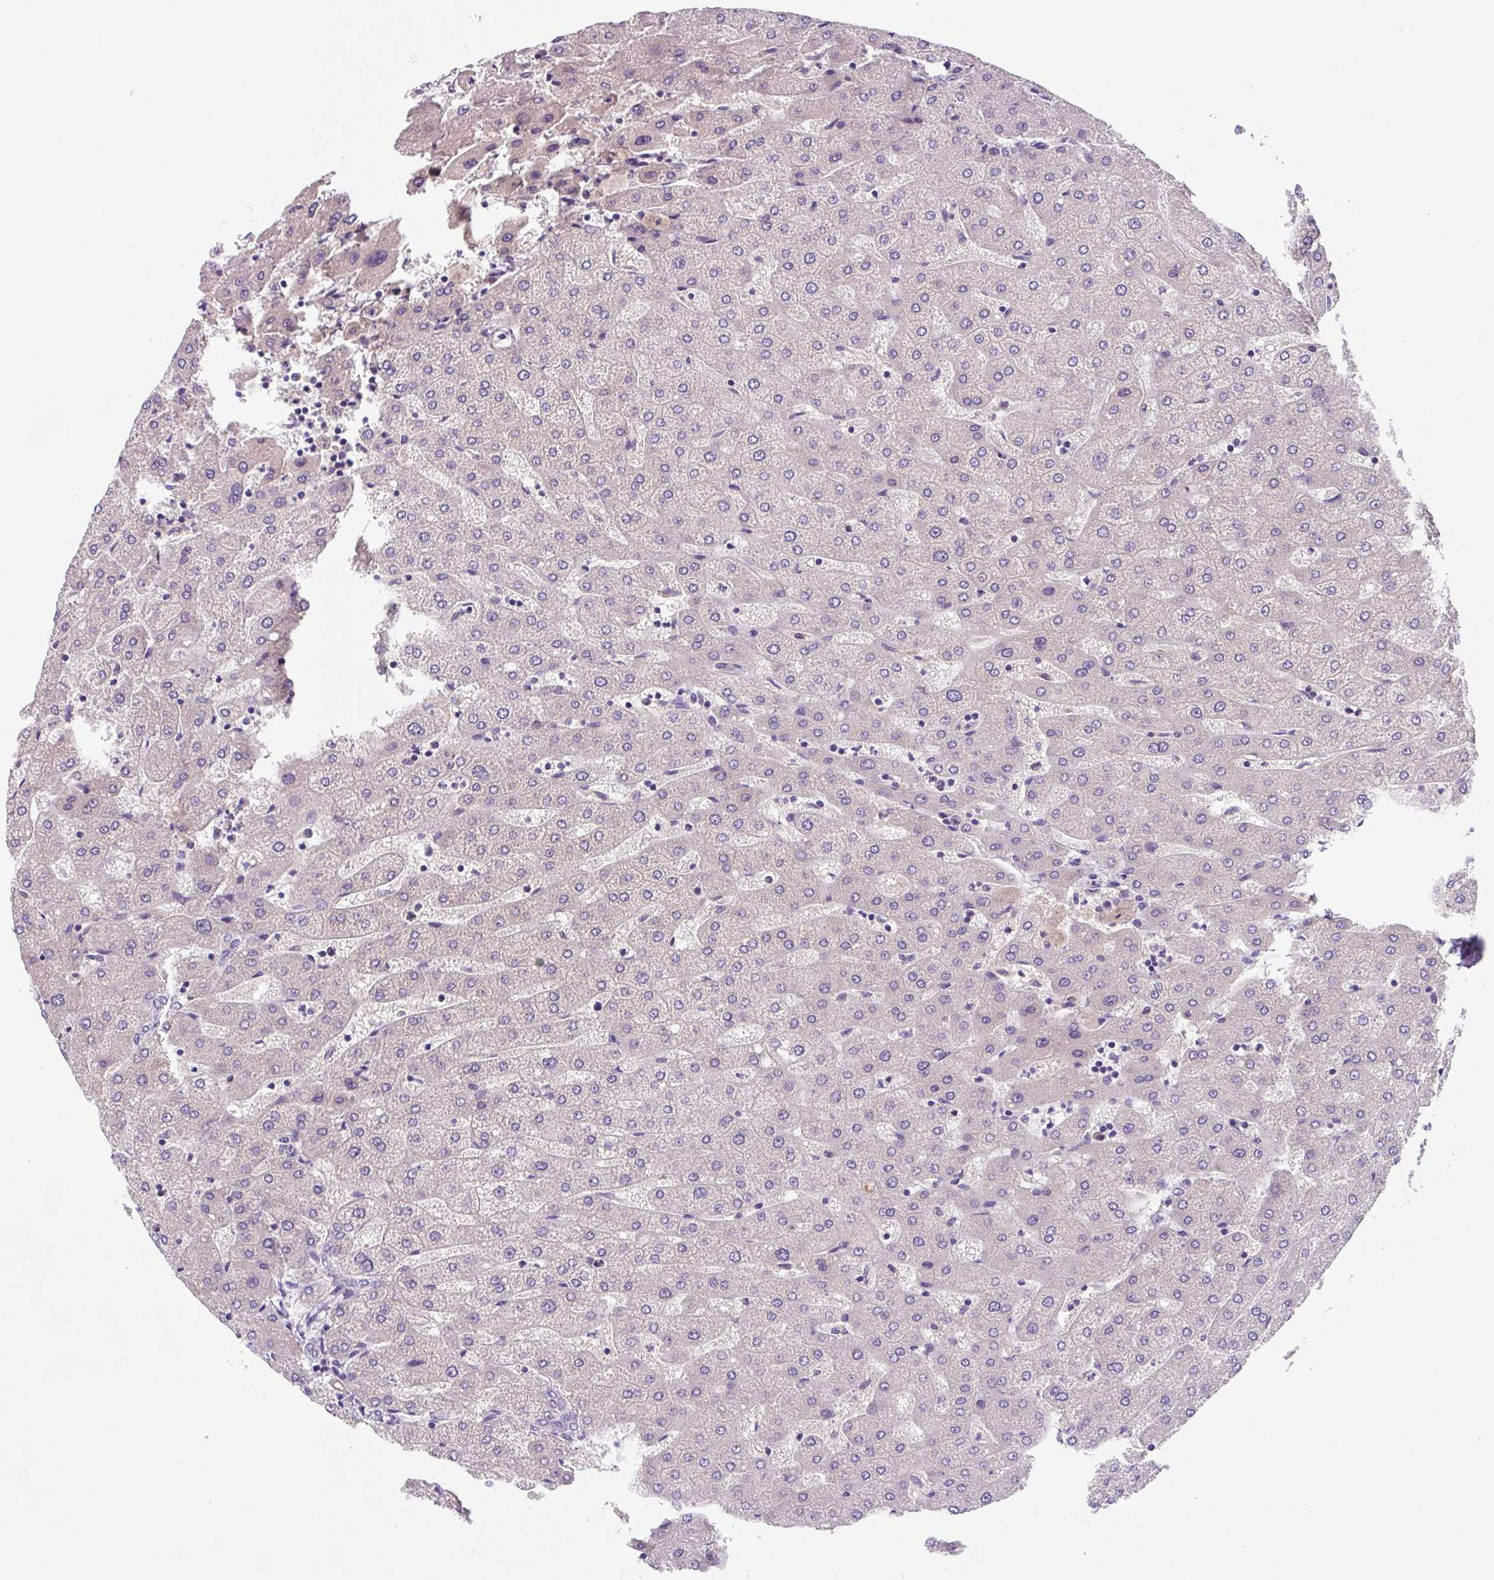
{"staining": {"intensity": "negative", "quantity": "none", "location": "none"}, "tissue": "liver", "cell_type": "Cholangiocytes", "image_type": "normal", "snomed": [{"axis": "morphology", "description": "Normal tissue, NOS"}, {"axis": "topography", "description": "Liver"}], "caption": "Immunohistochemistry photomicrograph of unremarkable liver: human liver stained with DAB exhibits no significant protein expression in cholangiocytes.", "gene": "FZD5", "patient": {"sex": "male", "age": 67}}